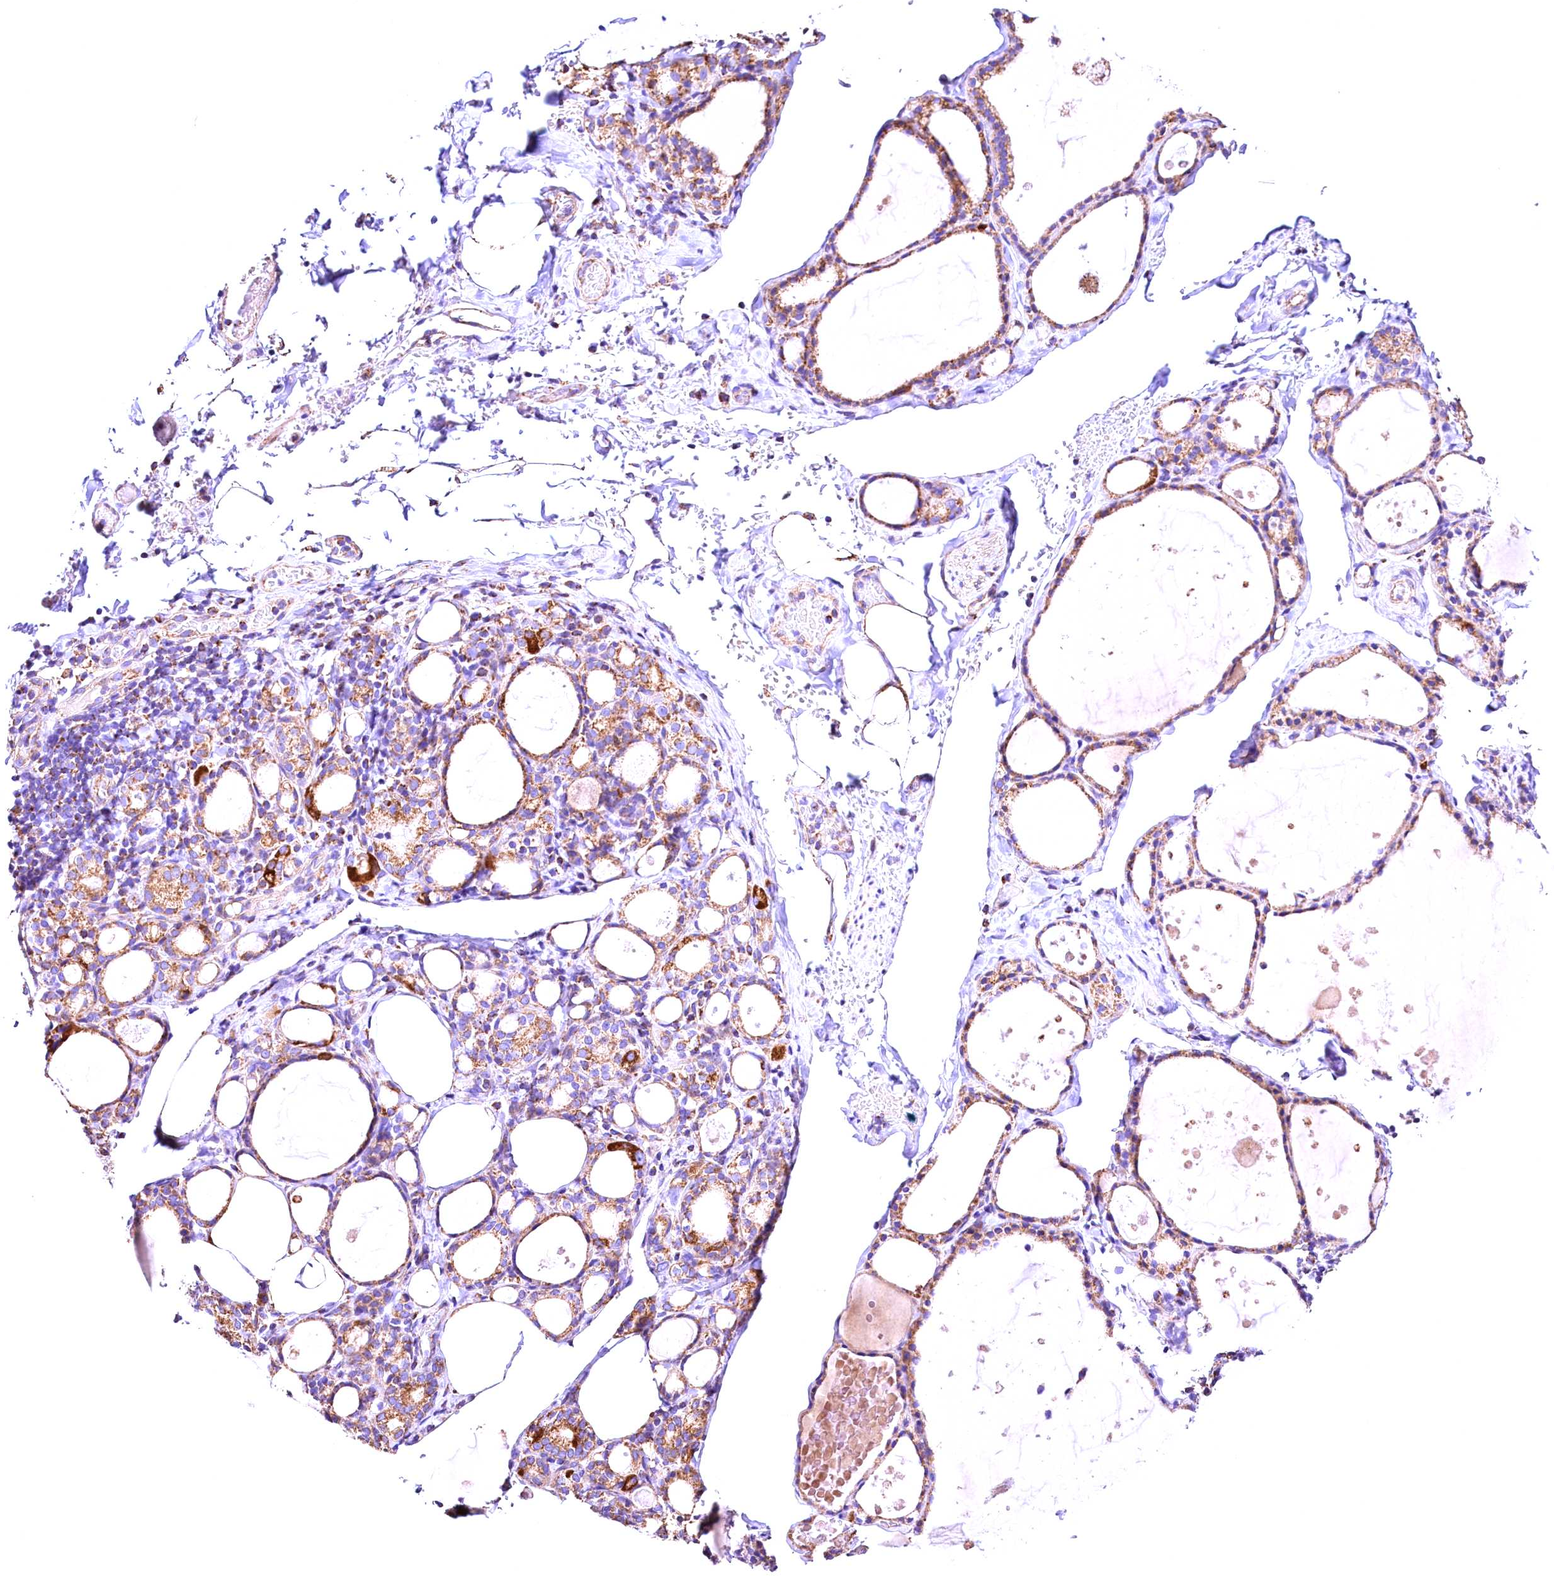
{"staining": {"intensity": "moderate", "quantity": "25%-75%", "location": "cytoplasmic/membranous"}, "tissue": "thyroid gland", "cell_type": "Glandular cells", "image_type": "normal", "snomed": [{"axis": "morphology", "description": "Normal tissue, NOS"}, {"axis": "topography", "description": "Thyroid gland"}], "caption": "High-power microscopy captured an IHC micrograph of unremarkable thyroid gland, revealing moderate cytoplasmic/membranous positivity in approximately 25%-75% of glandular cells. The protein of interest is stained brown, and the nuclei are stained in blue (DAB IHC with brightfield microscopy, high magnification).", "gene": "ACAA2", "patient": {"sex": "male", "age": 56}}